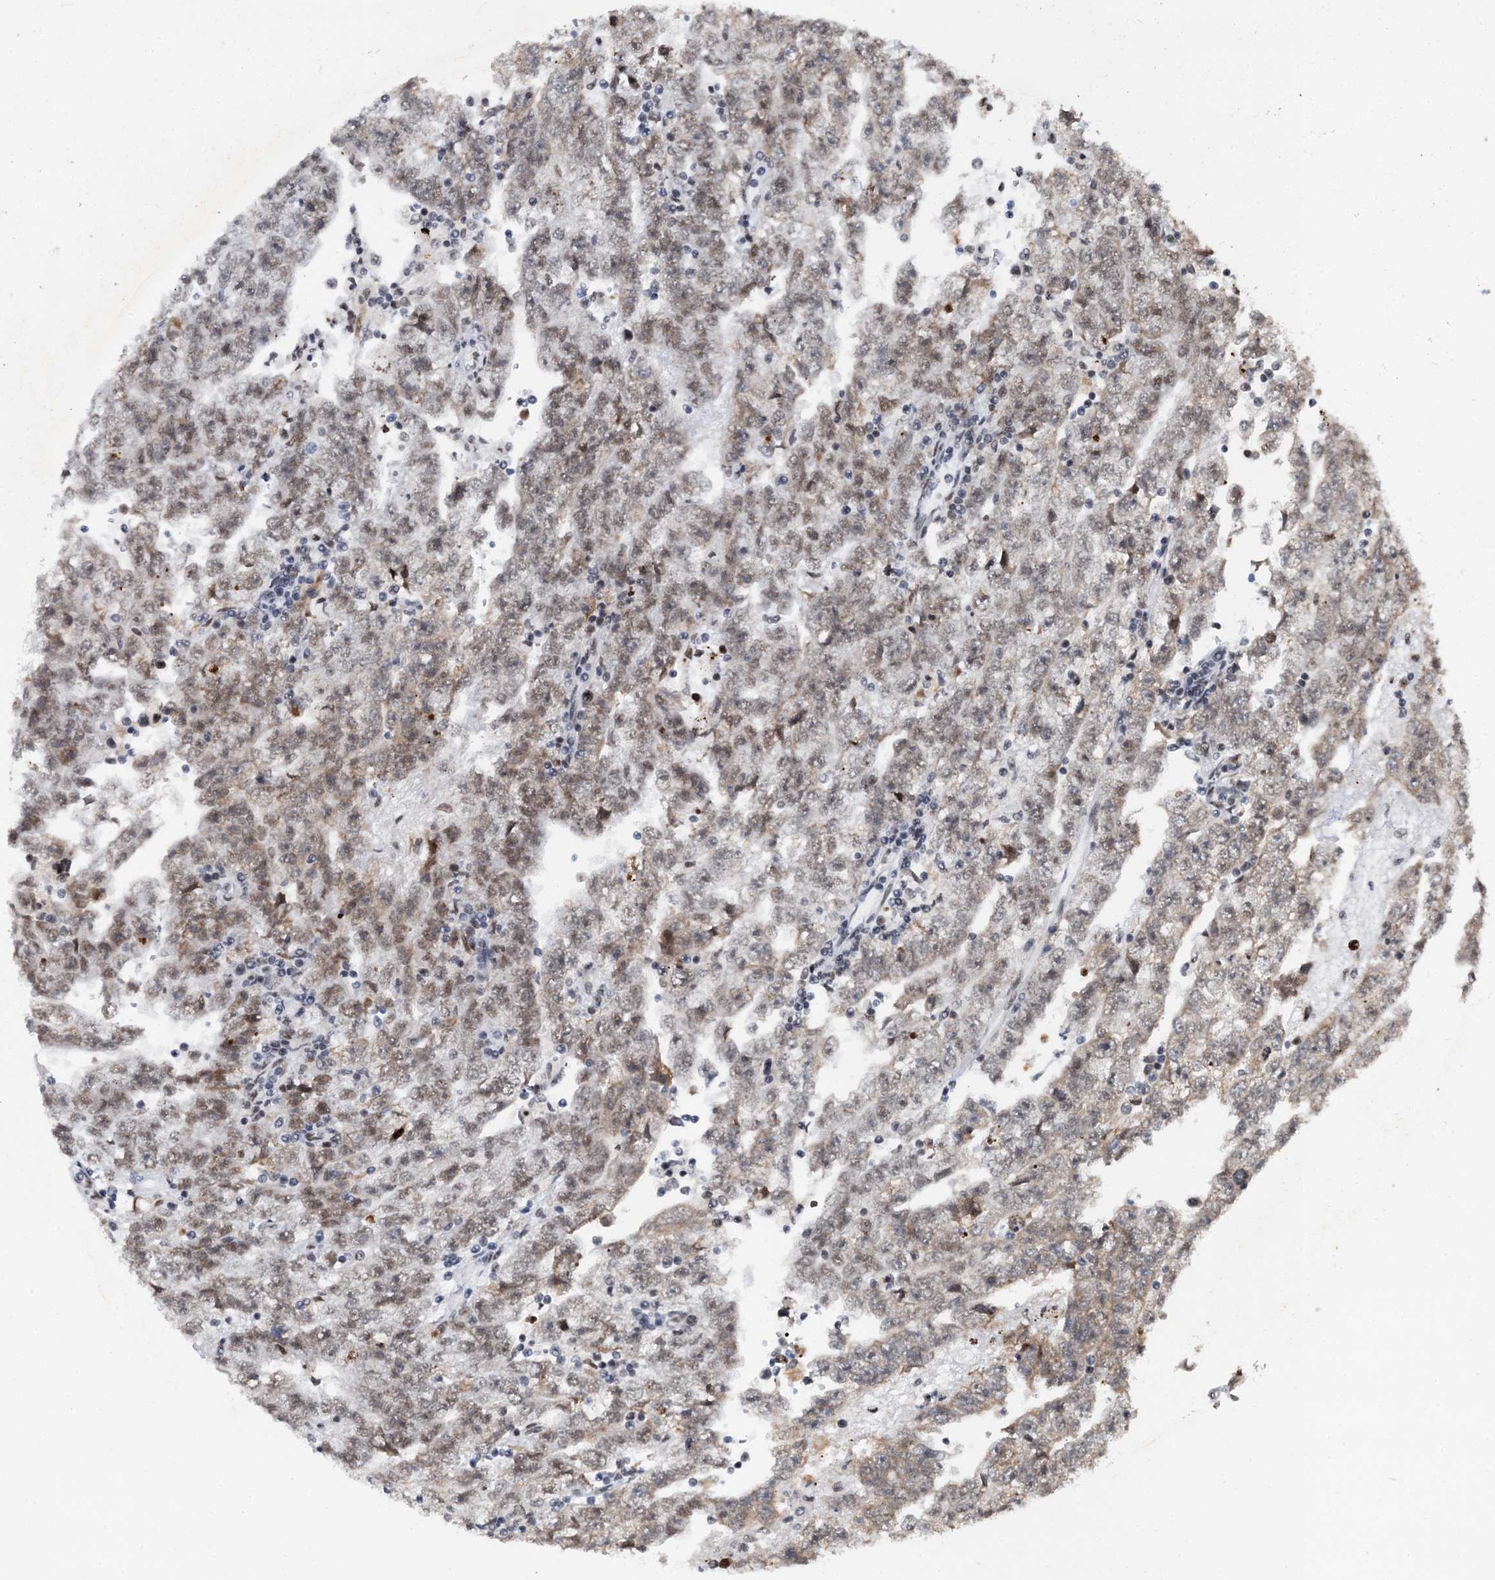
{"staining": {"intensity": "moderate", "quantity": ">75%", "location": "nuclear"}, "tissue": "testis cancer", "cell_type": "Tumor cells", "image_type": "cancer", "snomed": [{"axis": "morphology", "description": "Carcinoma, Embryonal, NOS"}, {"axis": "topography", "description": "Testis"}], "caption": "This is an image of immunohistochemistry staining of embryonal carcinoma (testis), which shows moderate expression in the nuclear of tumor cells.", "gene": "SNRPD1", "patient": {"sex": "male", "age": 25}}